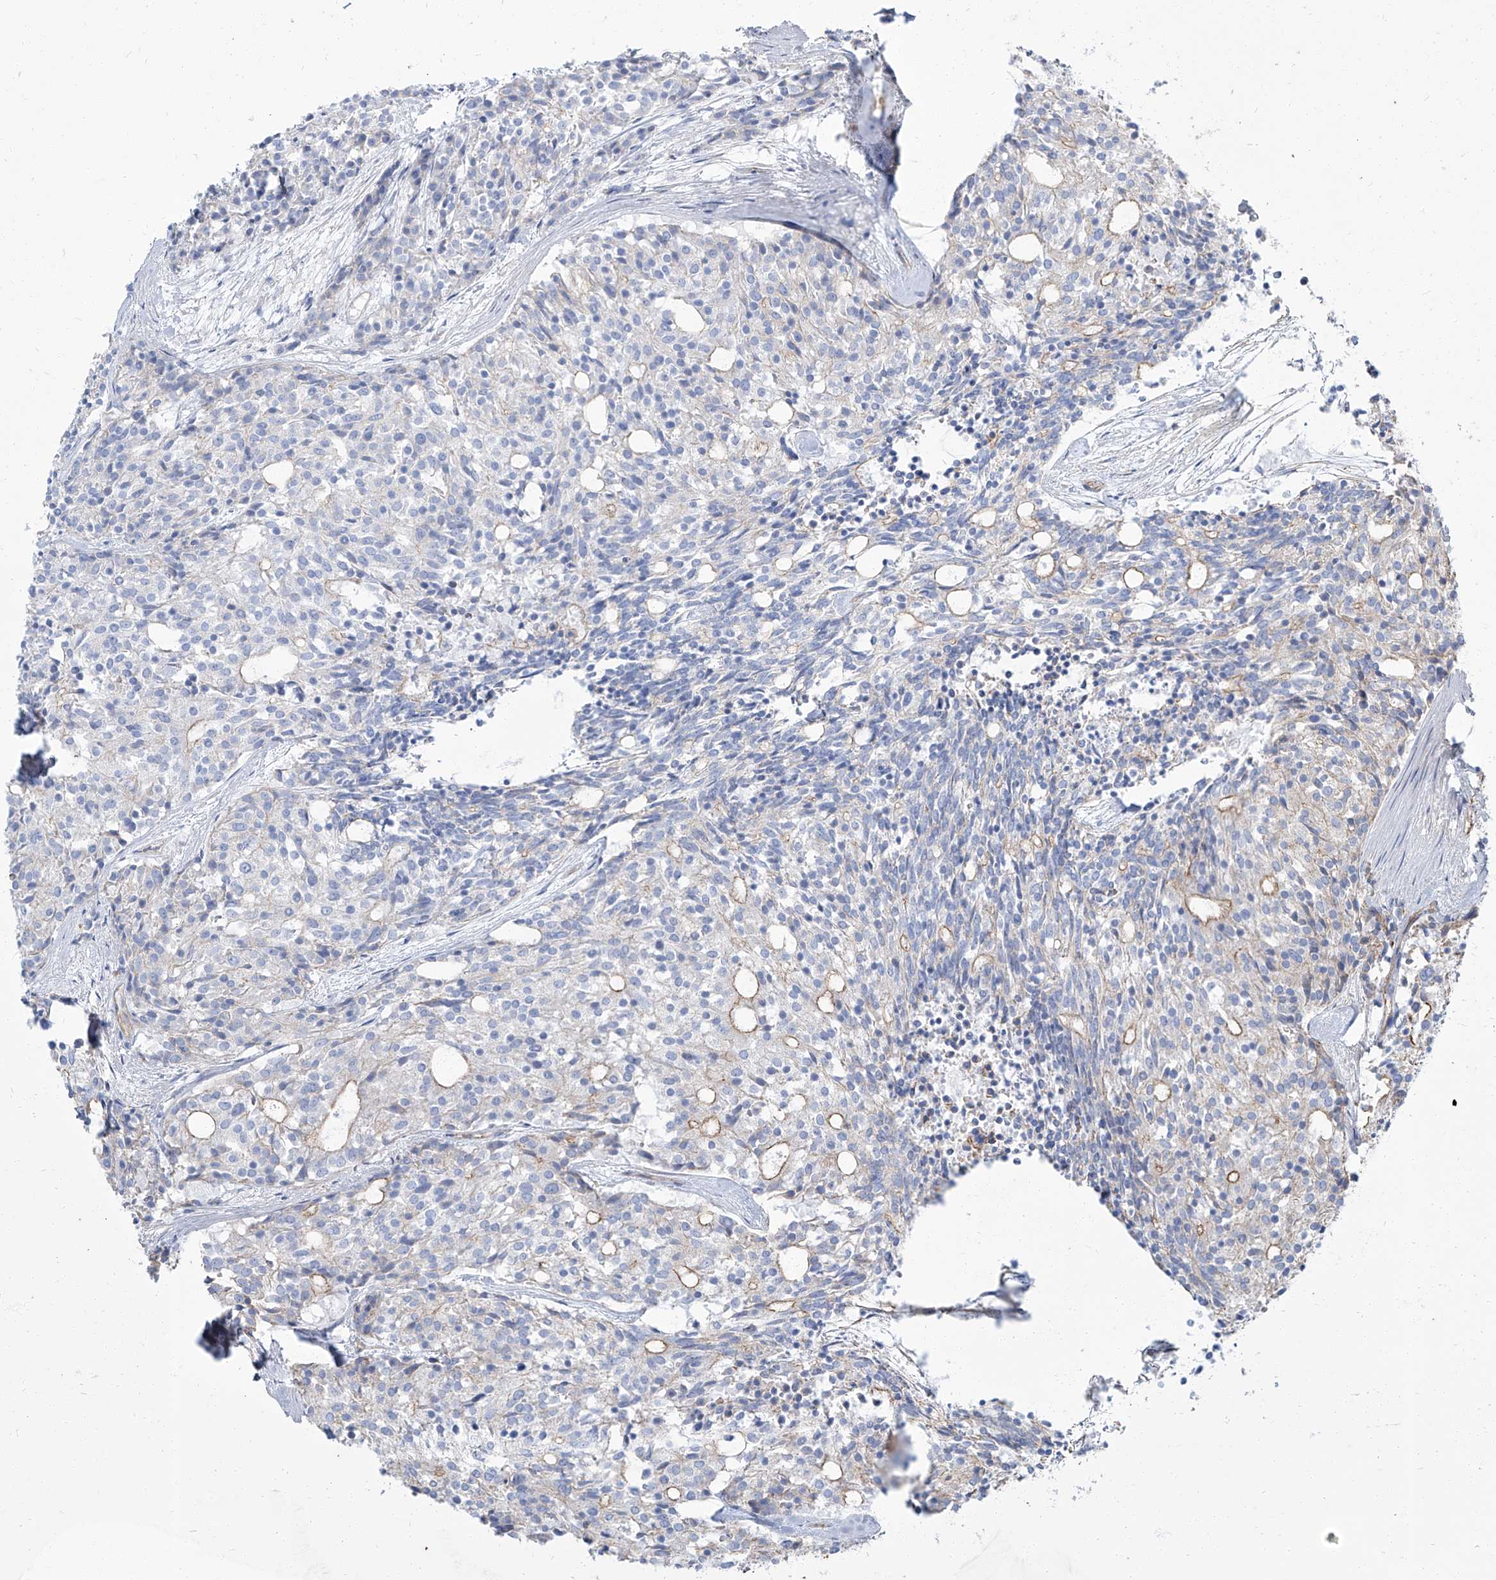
{"staining": {"intensity": "moderate", "quantity": "<25%", "location": "cytoplasmic/membranous"}, "tissue": "carcinoid", "cell_type": "Tumor cells", "image_type": "cancer", "snomed": [{"axis": "morphology", "description": "Carcinoid, malignant, NOS"}, {"axis": "topography", "description": "Pancreas"}], "caption": "Immunohistochemical staining of carcinoid demonstrates low levels of moderate cytoplasmic/membranous protein positivity in approximately <25% of tumor cells. Using DAB (3,3'-diaminobenzidine) (brown) and hematoxylin (blue) stains, captured at high magnification using brightfield microscopy.", "gene": "TXLNB", "patient": {"sex": "female", "age": 54}}